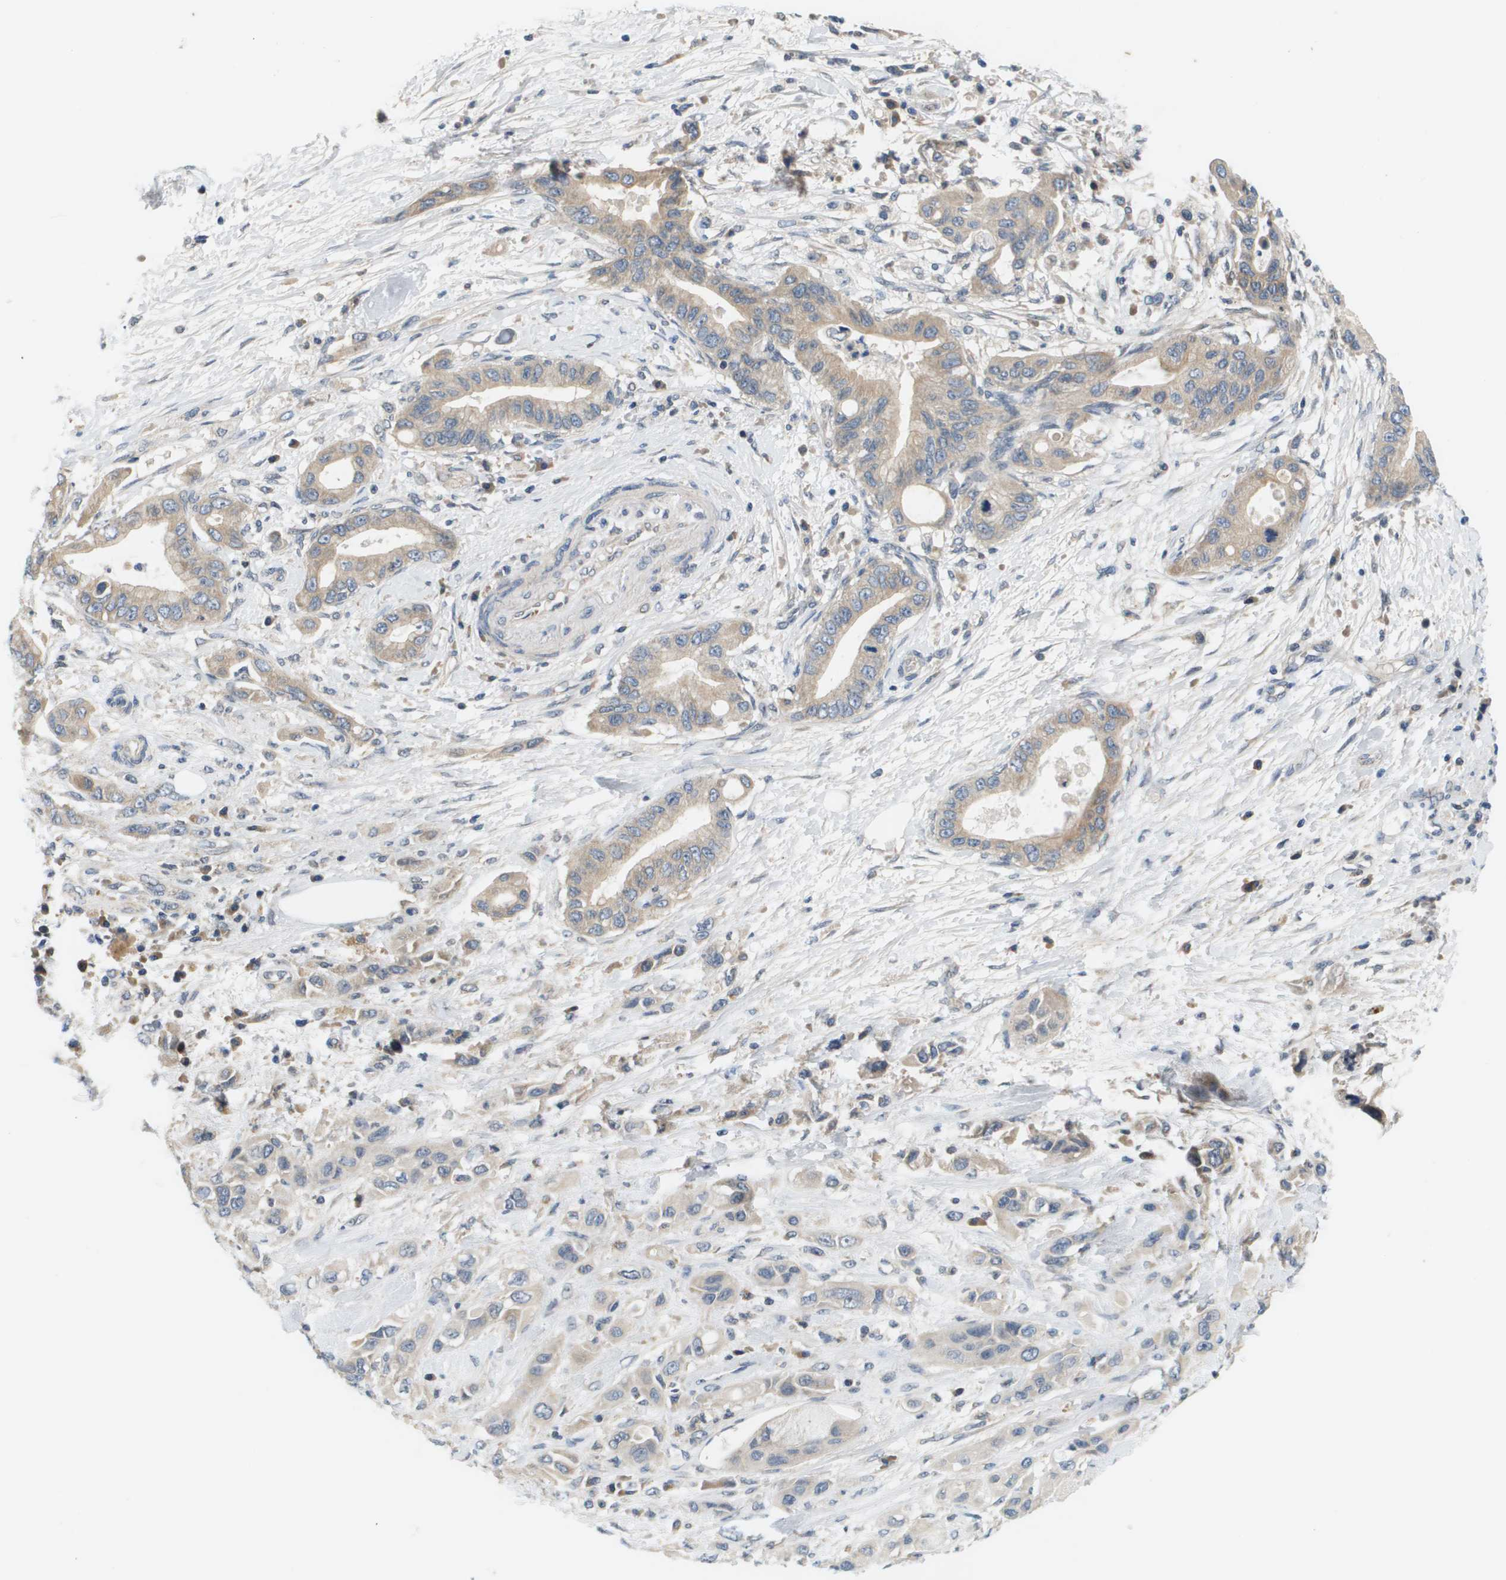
{"staining": {"intensity": "weak", "quantity": "25%-75%", "location": "cytoplasmic/membranous"}, "tissue": "pancreatic cancer", "cell_type": "Tumor cells", "image_type": "cancer", "snomed": [{"axis": "morphology", "description": "Adenocarcinoma, NOS"}, {"axis": "topography", "description": "Pancreas"}], "caption": "Immunohistochemical staining of pancreatic adenocarcinoma shows low levels of weak cytoplasmic/membranous expression in approximately 25%-75% of tumor cells.", "gene": "SLC25A20", "patient": {"sex": "female", "age": 73}}